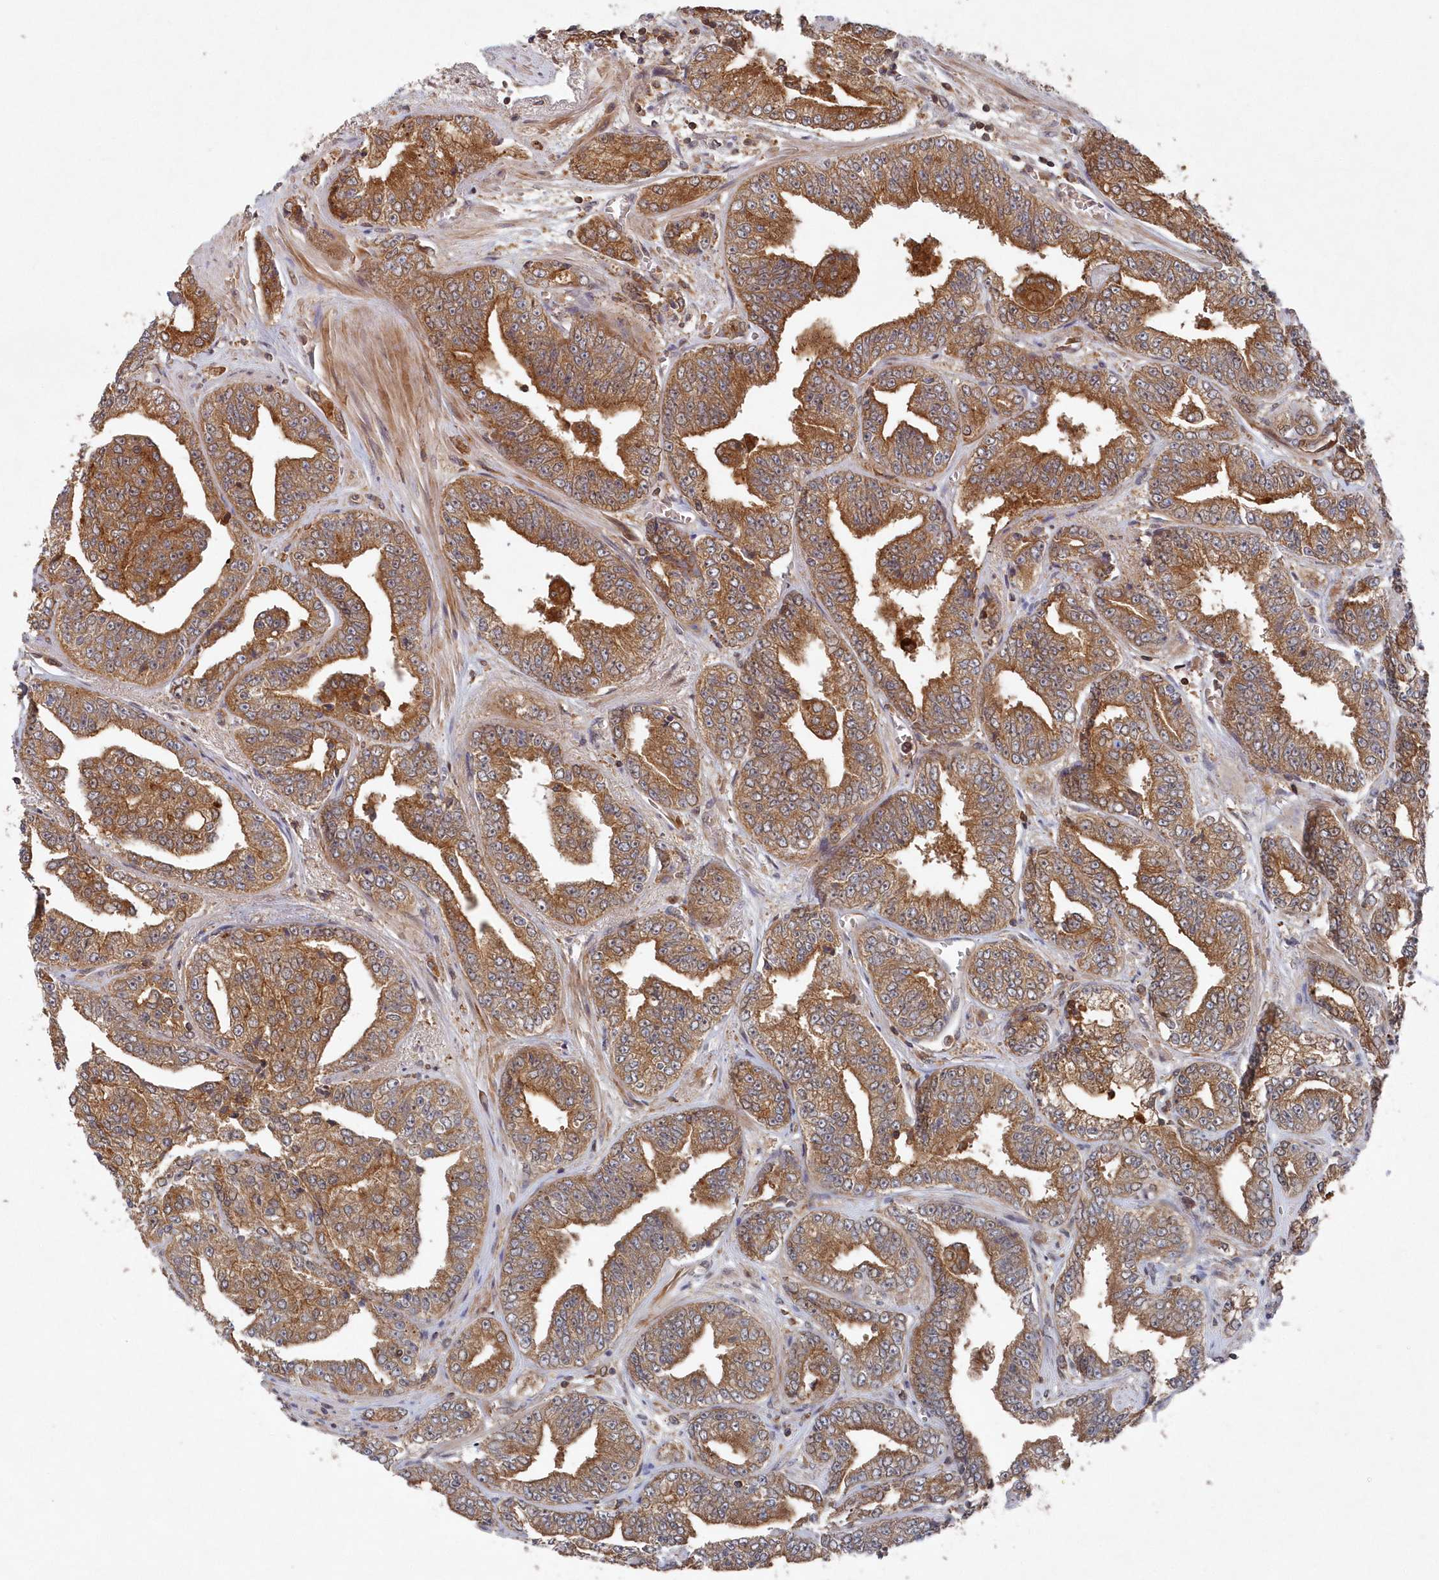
{"staining": {"intensity": "moderate", "quantity": ">75%", "location": "cytoplasmic/membranous"}, "tissue": "prostate cancer", "cell_type": "Tumor cells", "image_type": "cancer", "snomed": [{"axis": "morphology", "description": "Adenocarcinoma, High grade"}, {"axis": "topography", "description": "Prostate"}], "caption": "Prostate cancer tissue shows moderate cytoplasmic/membranous expression in approximately >75% of tumor cells, visualized by immunohistochemistry.", "gene": "ASNSD1", "patient": {"sex": "male", "age": 71}}